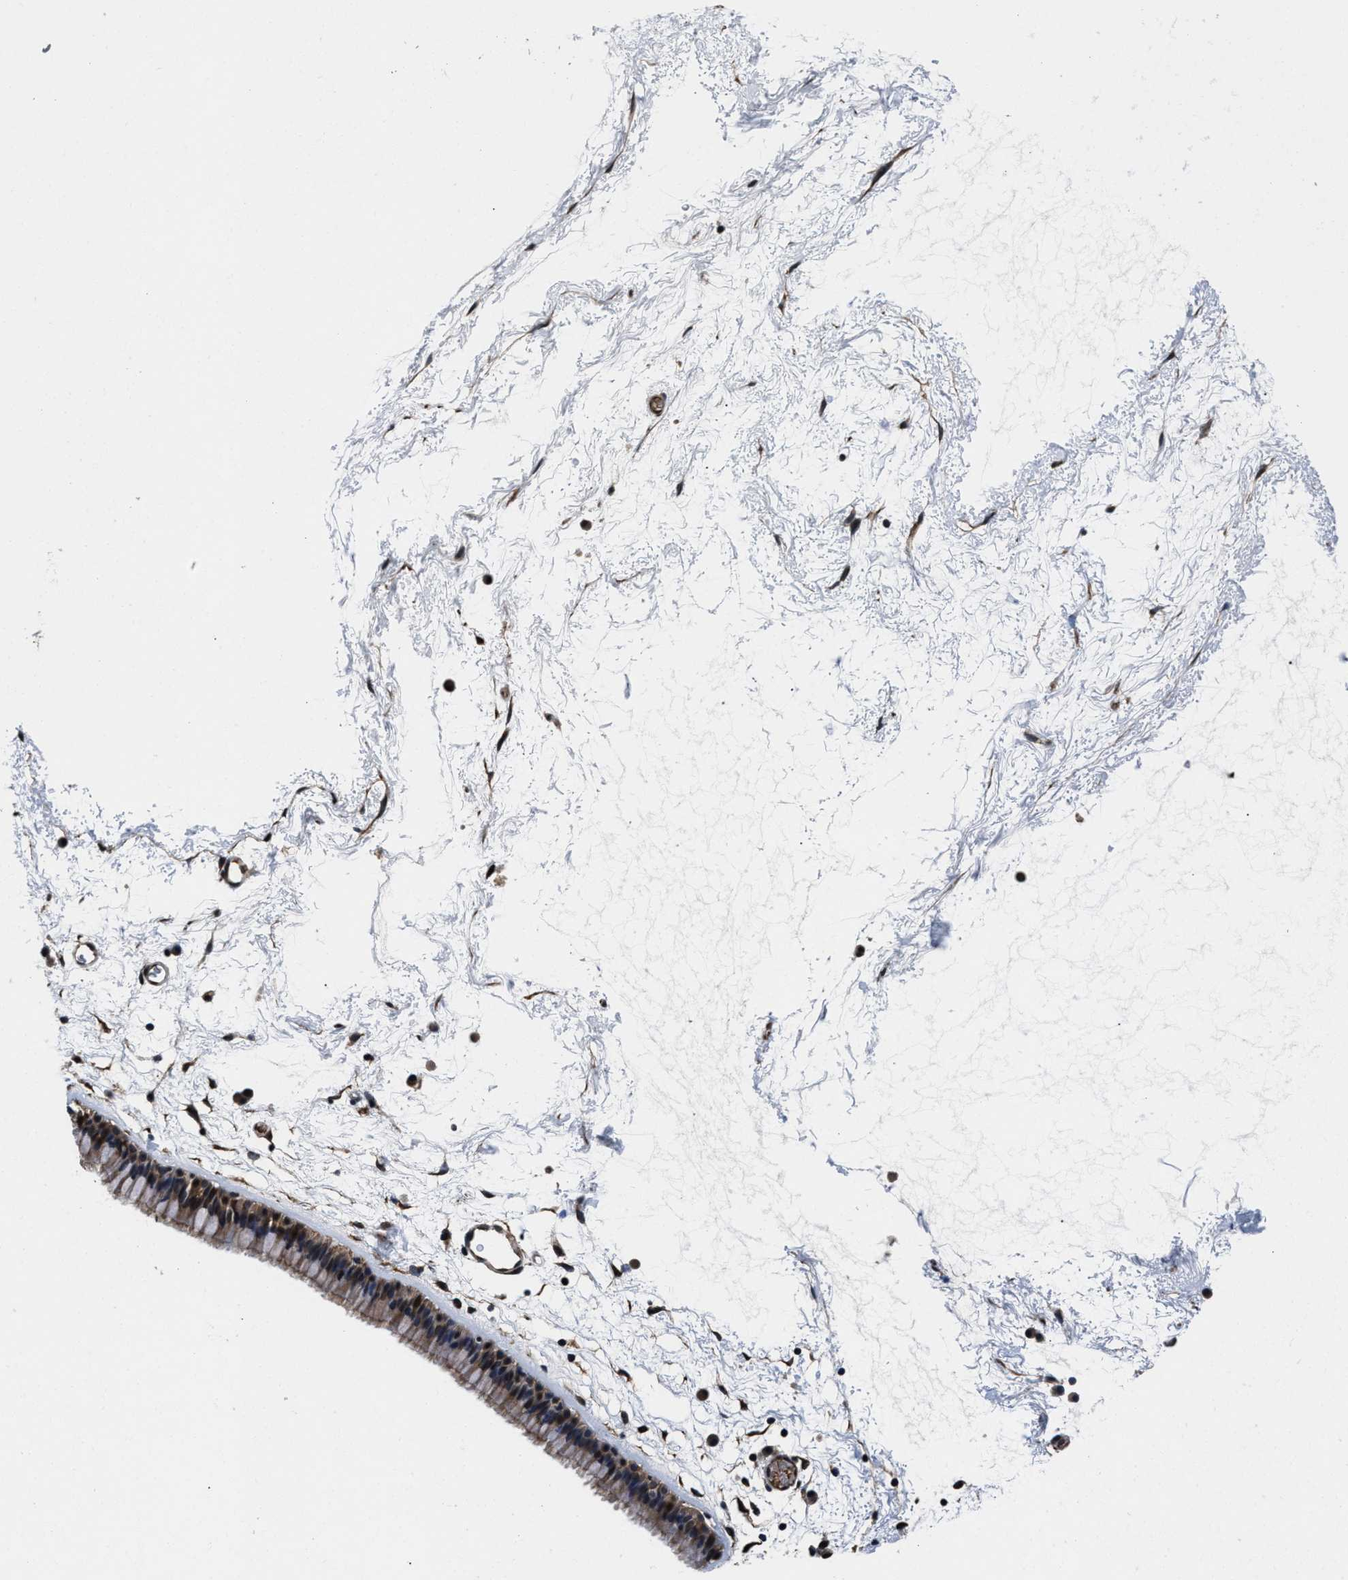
{"staining": {"intensity": "moderate", "quantity": "<25%", "location": "cytoplasmic/membranous,nuclear"}, "tissue": "nasopharynx", "cell_type": "Respiratory epithelial cells", "image_type": "normal", "snomed": [{"axis": "morphology", "description": "Normal tissue, NOS"}, {"axis": "morphology", "description": "Inflammation, NOS"}, {"axis": "topography", "description": "Nasopharynx"}], "caption": "Nasopharynx stained with immunohistochemistry demonstrates moderate cytoplasmic/membranous,nuclear staining in about <25% of respiratory epithelial cells. The staining was performed using DAB to visualize the protein expression in brown, while the nuclei were stained in blue with hematoxylin (Magnification: 20x).", "gene": "RBM33", "patient": {"sex": "male", "age": 48}}